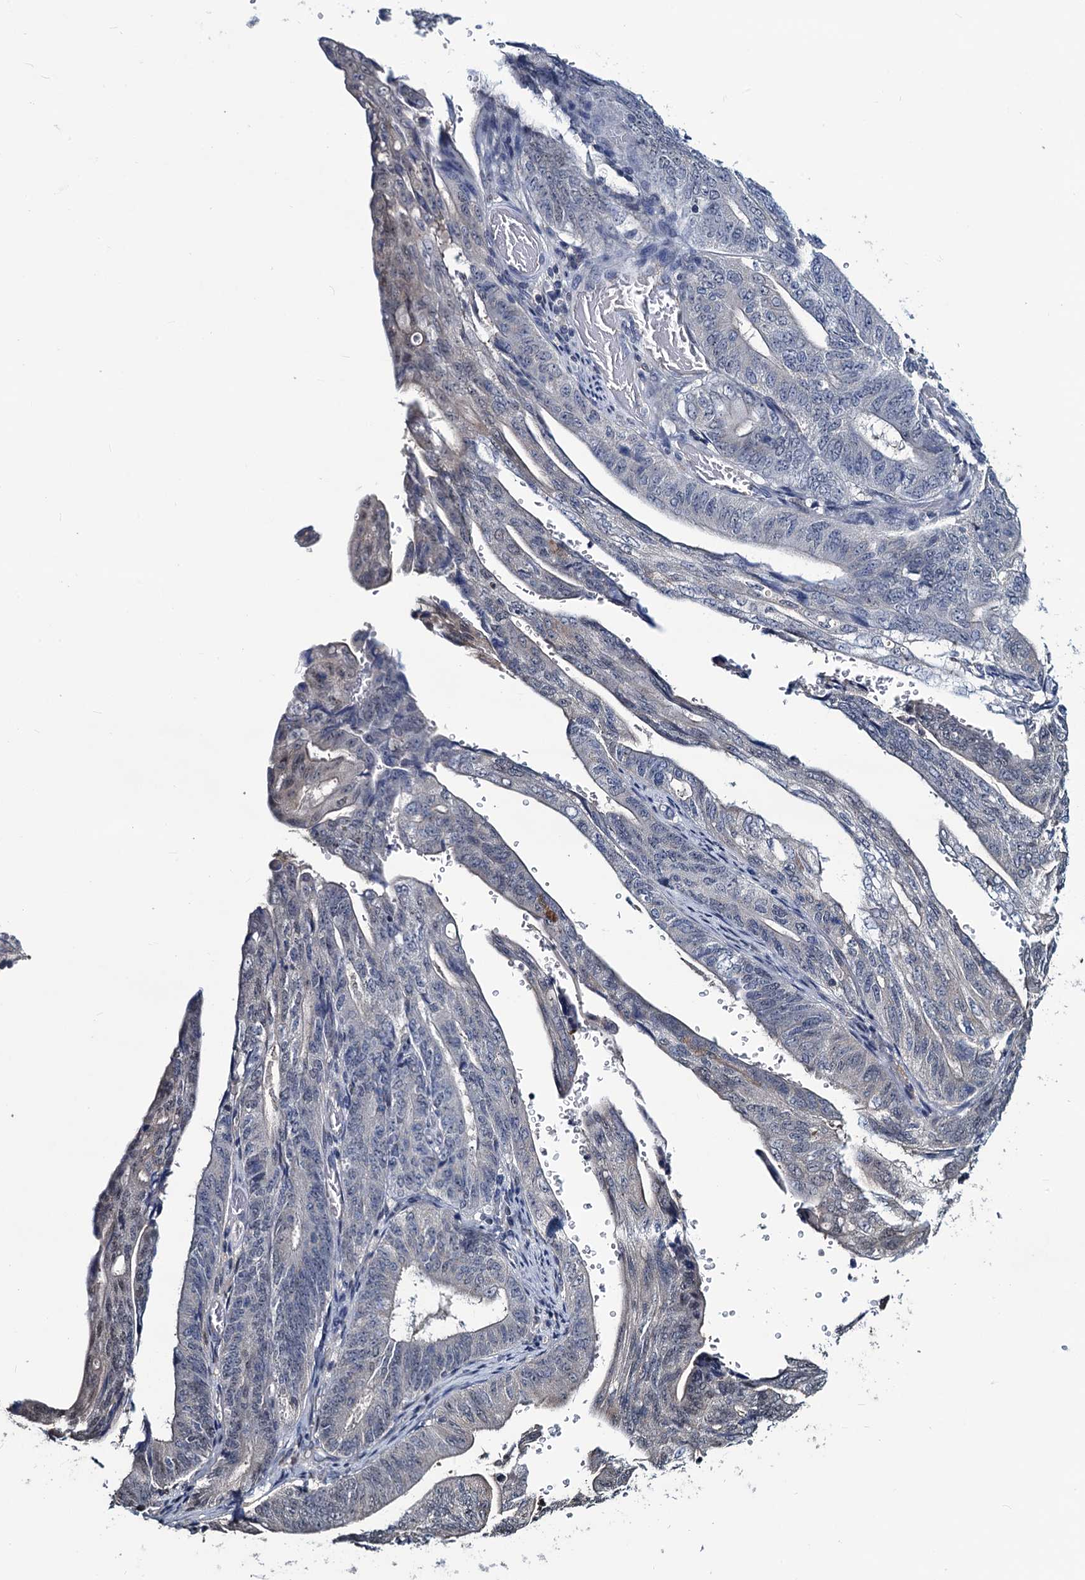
{"staining": {"intensity": "negative", "quantity": "none", "location": "none"}, "tissue": "stomach cancer", "cell_type": "Tumor cells", "image_type": "cancer", "snomed": [{"axis": "morphology", "description": "Adenocarcinoma, NOS"}, {"axis": "topography", "description": "Stomach"}], "caption": "Stomach cancer (adenocarcinoma) was stained to show a protein in brown. There is no significant positivity in tumor cells.", "gene": "RTKN2", "patient": {"sex": "female", "age": 73}}